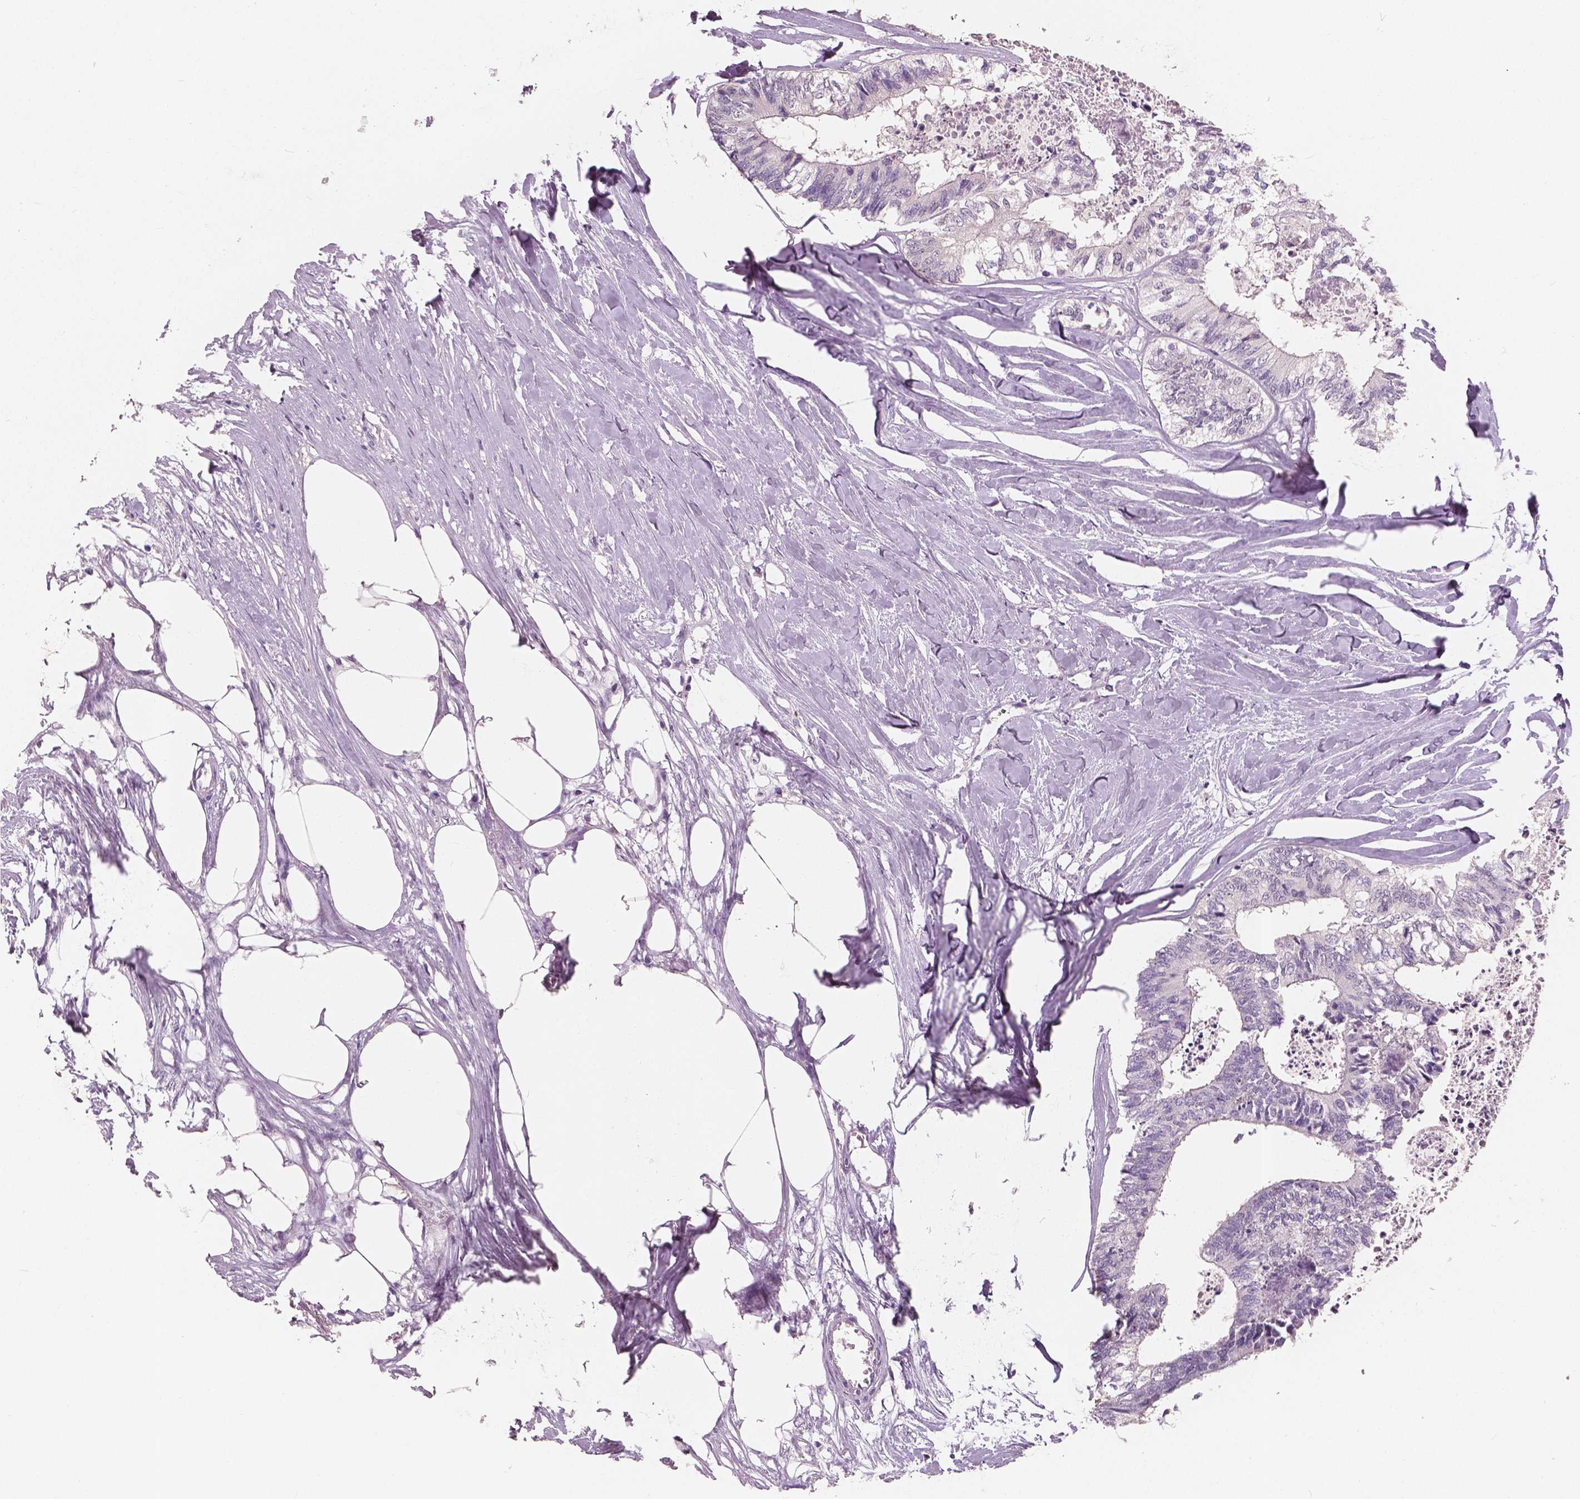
{"staining": {"intensity": "negative", "quantity": "none", "location": "none"}, "tissue": "colorectal cancer", "cell_type": "Tumor cells", "image_type": "cancer", "snomed": [{"axis": "morphology", "description": "Adenocarcinoma, NOS"}, {"axis": "topography", "description": "Colon"}, {"axis": "topography", "description": "Rectum"}], "caption": "Colorectal cancer (adenocarcinoma) was stained to show a protein in brown. There is no significant expression in tumor cells.", "gene": "SAT2", "patient": {"sex": "male", "age": 57}}